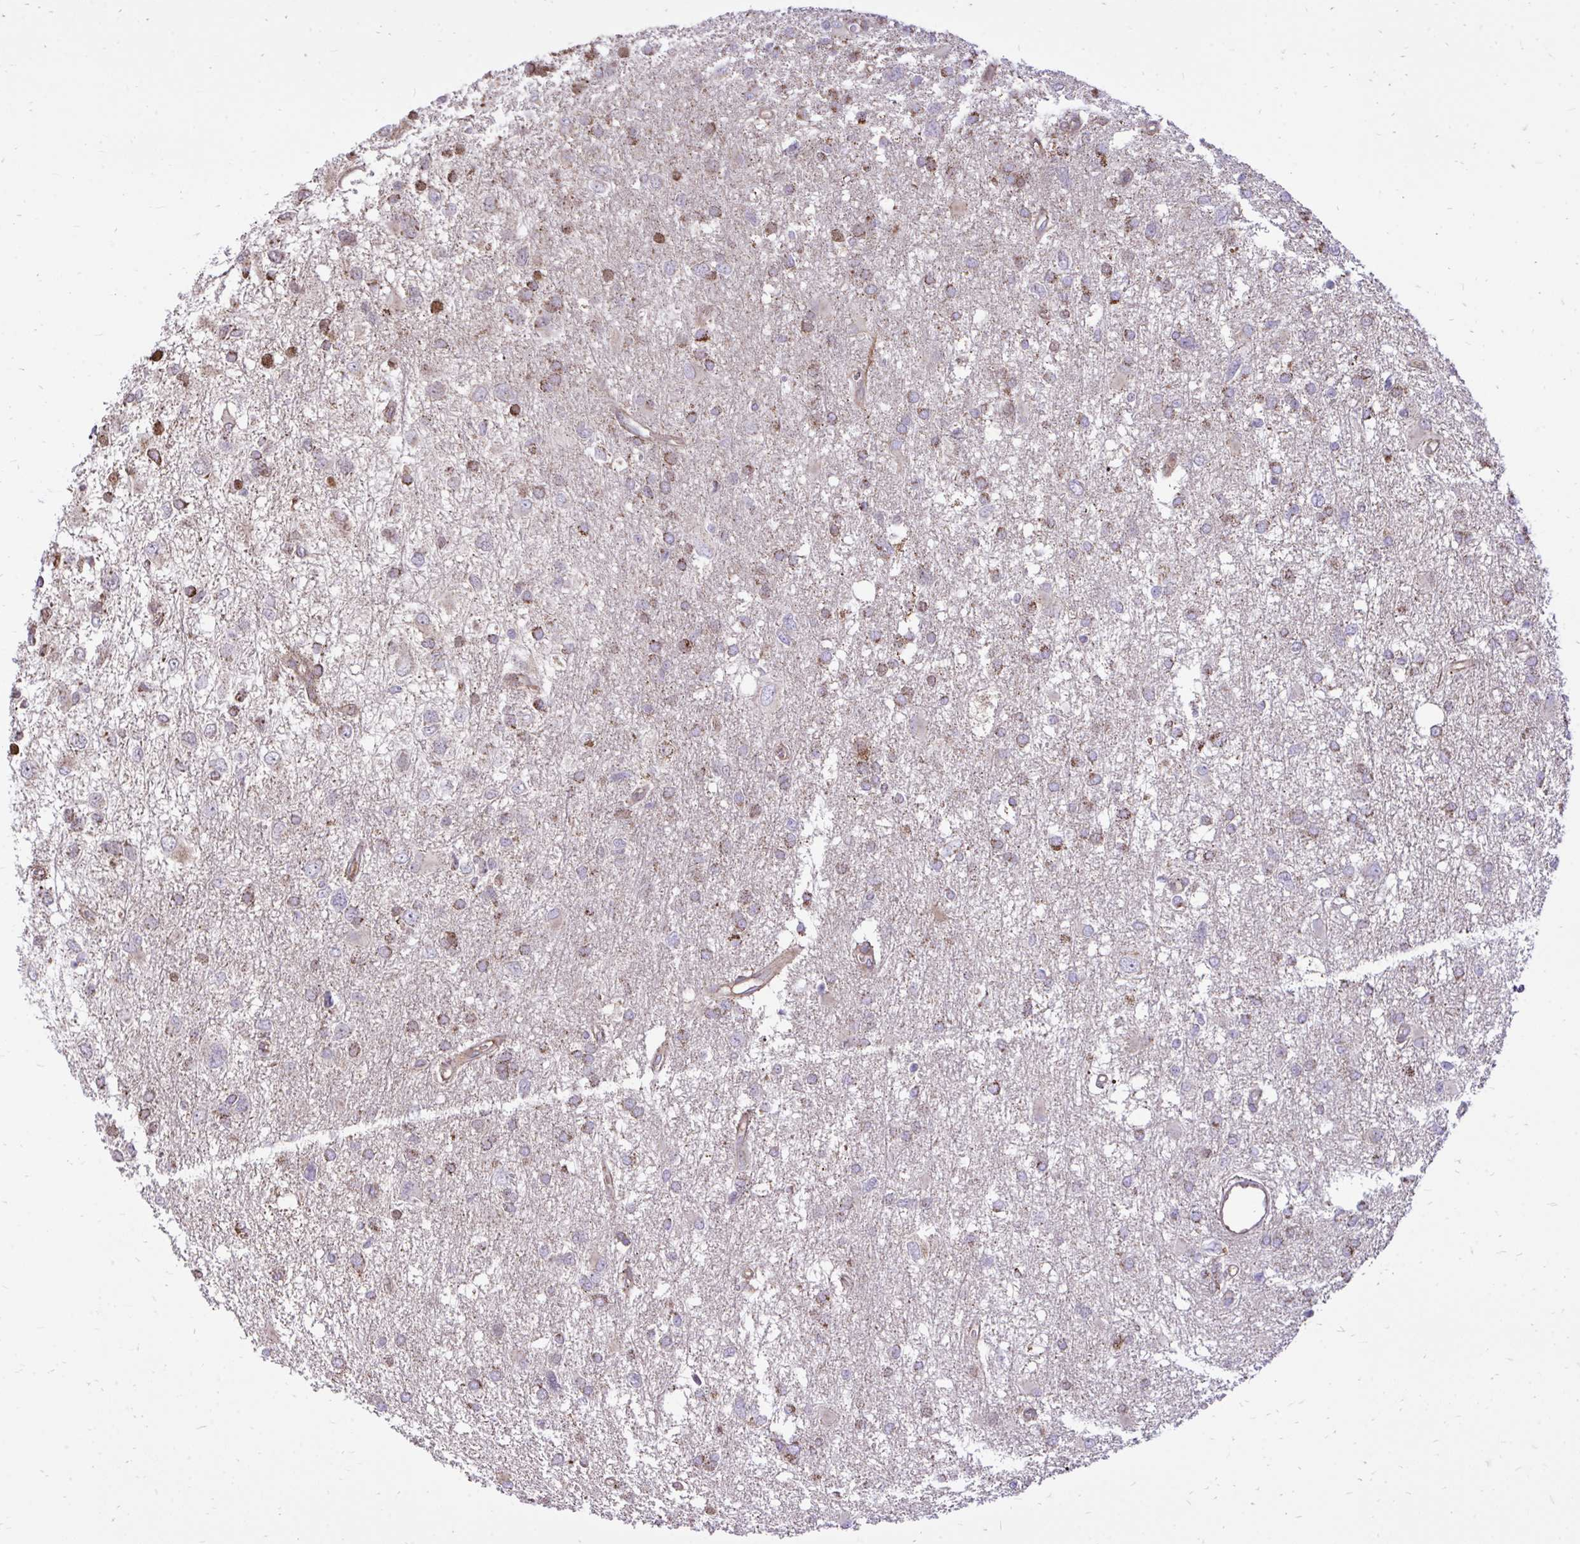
{"staining": {"intensity": "moderate", "quantity": "25%-75%", "location": "cytoplasmic/membranous"}, "tissue": "glioma", "cell_type": "Tumor cells", "image_type": "cancer", "snomed": [{"axis": "morphology", "description": "Glioma, malignant, High grade"}, {"axis": "topography", "description": "Brain"}], "caption": "This photomicrograph shows glioma stained with immunohistochemistry to label a protein in brown. The cytoplasmic/membranous of tumor cells show moderate positivity for the protein. Nuclei are counter-stained blue.", "gene": "ATP13A2", "patient": {"sex": "male", "age": 61}}